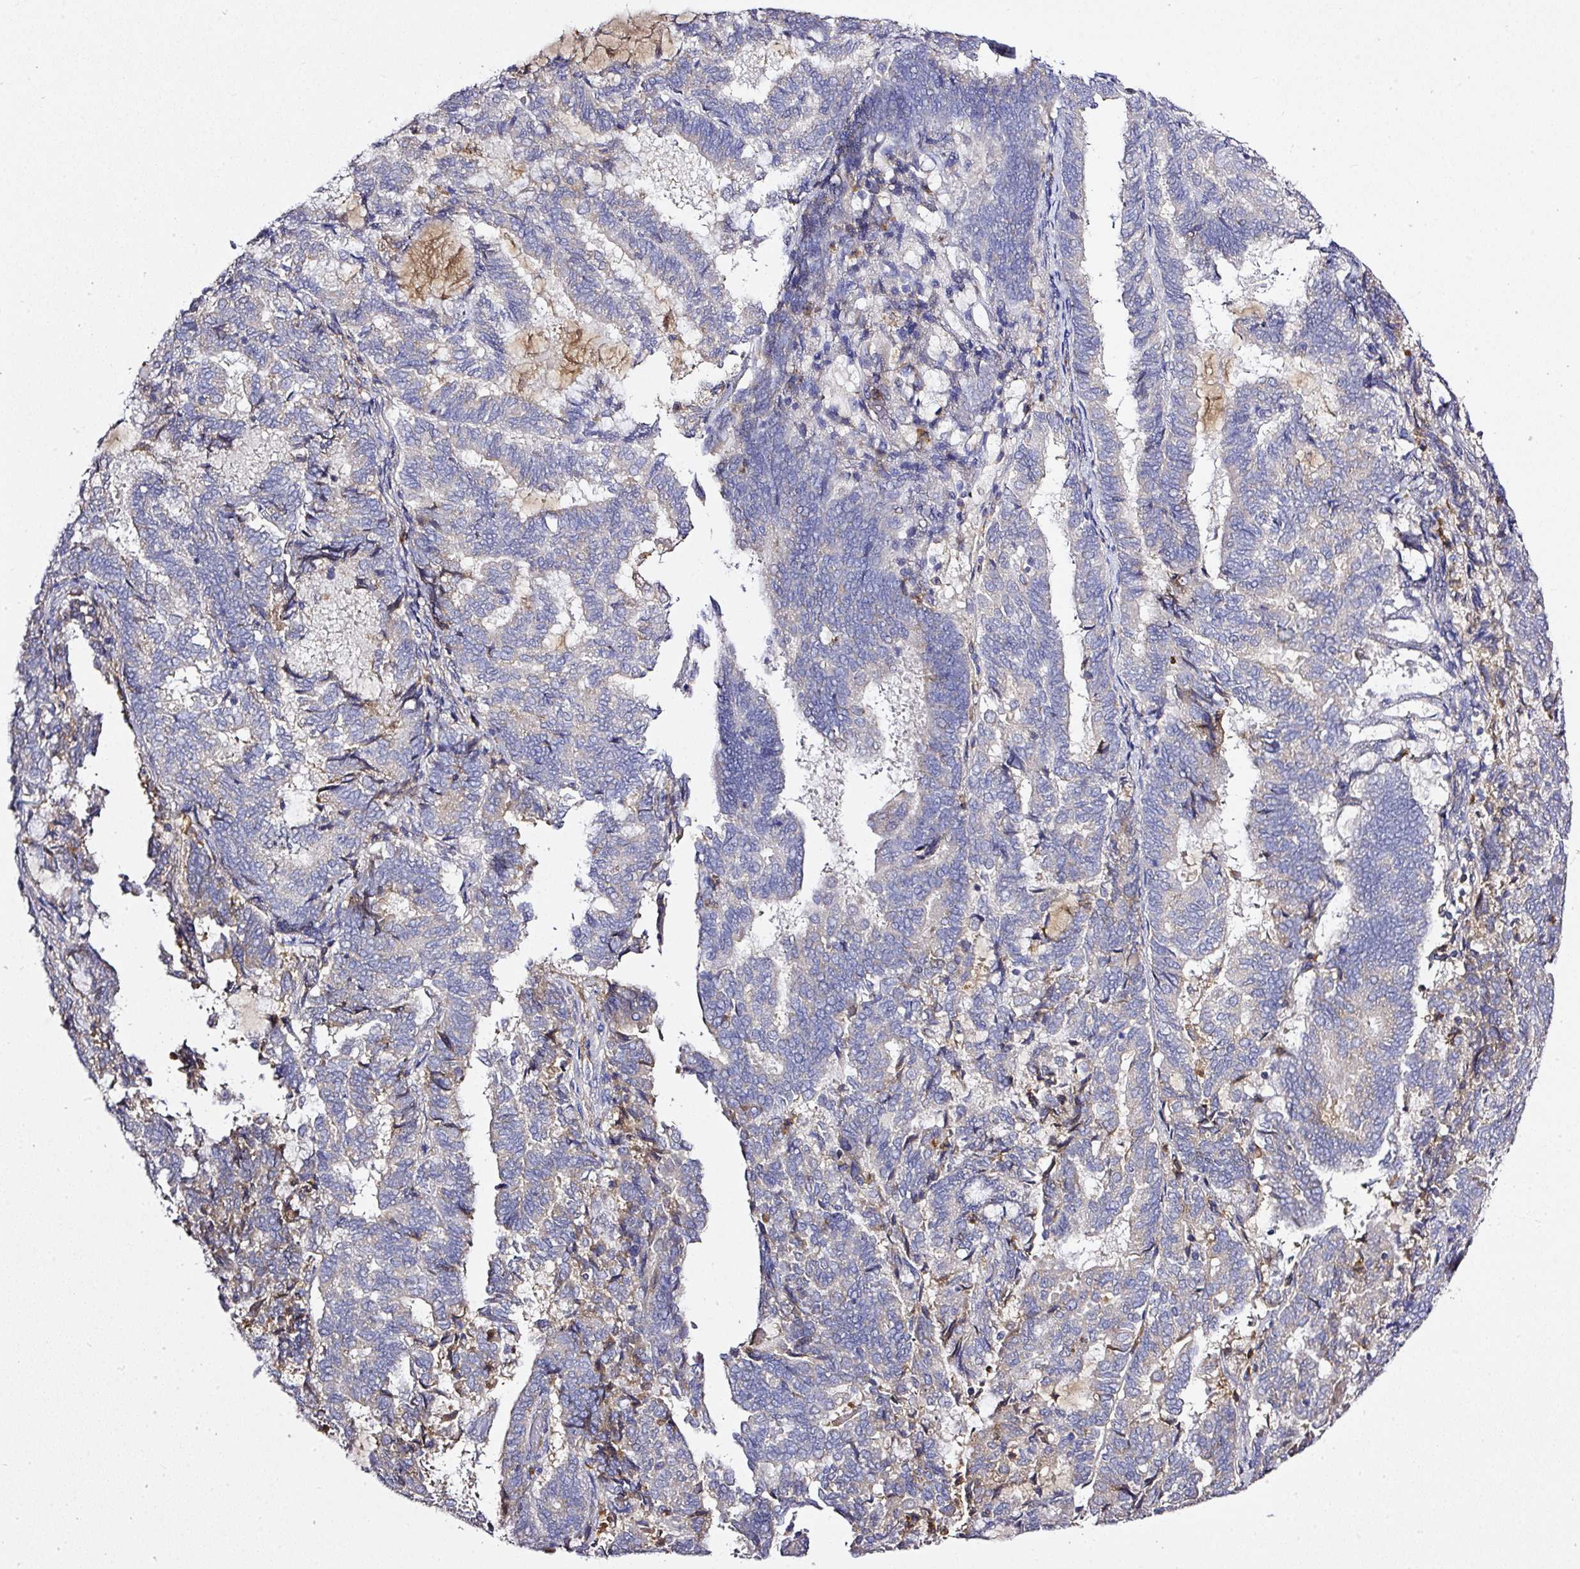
{"staining": {"intensity": "weak", "quantity": "<25%", "location": "cytoplasmic/membranous"}, "tissue": "endometrial cancer", "cell_type": "Tumor cells", "image_type": "cancer", "snomed": [{"axis": "morphology", "description": "Adenocarcinoma, NOS"}, {"axis": "topography", "description": "Endometrium"}], "caption": "Tumor cells show no significant protein staining in endometrial adenocarcinoma.", "gene": "CAB39L", "patient": {"sex": "female", "age": 80}}